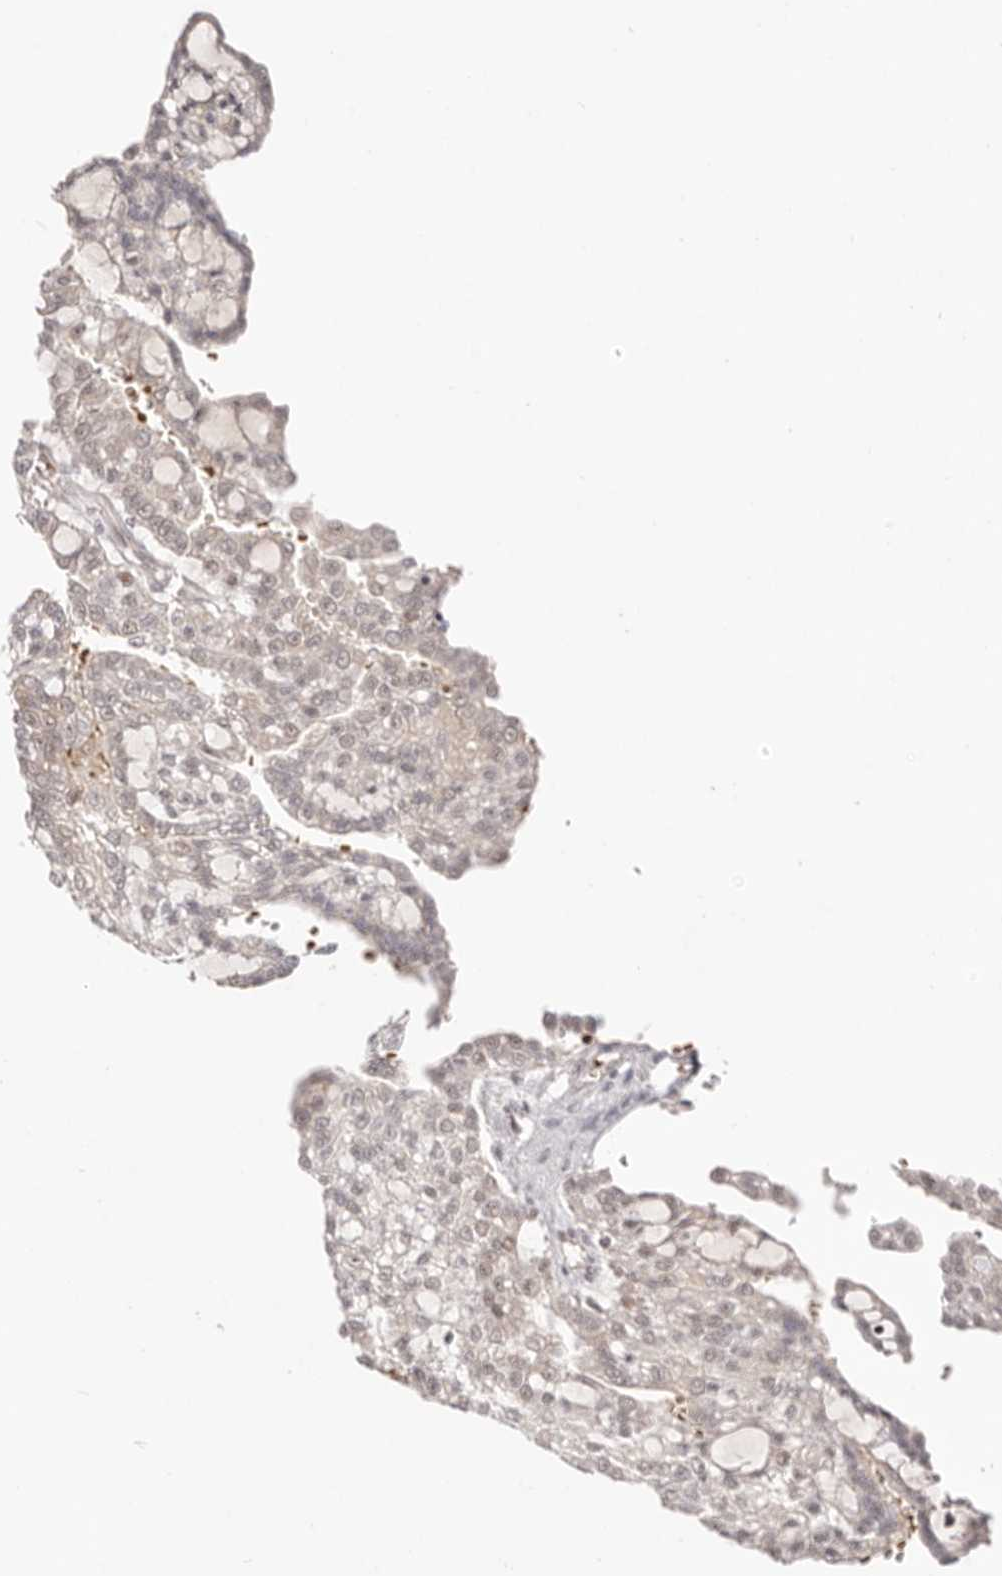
{"staining": {"intensity": "weak", "quantity": "<25%", "location": "nuclear"}, "tissue": "renal cancer", "cell_type": "Tumor cells", "image_type": "cancer", "snomed": [{"axis": "morphology", "description": "Adenocarcinoma, NOS"}, {"axis": "topography", "description": "Kidney"}], "caption": "Renal cancer was stained to show a protein in brown. There is no significant positivity in tumor cells. (DAB (3,3'-diaminobenzidine) immunohistochemistry (IHC) with hematoxylin counter stain).", "gene": "WRN", "patient": {"sex": "male", "age": 63}}